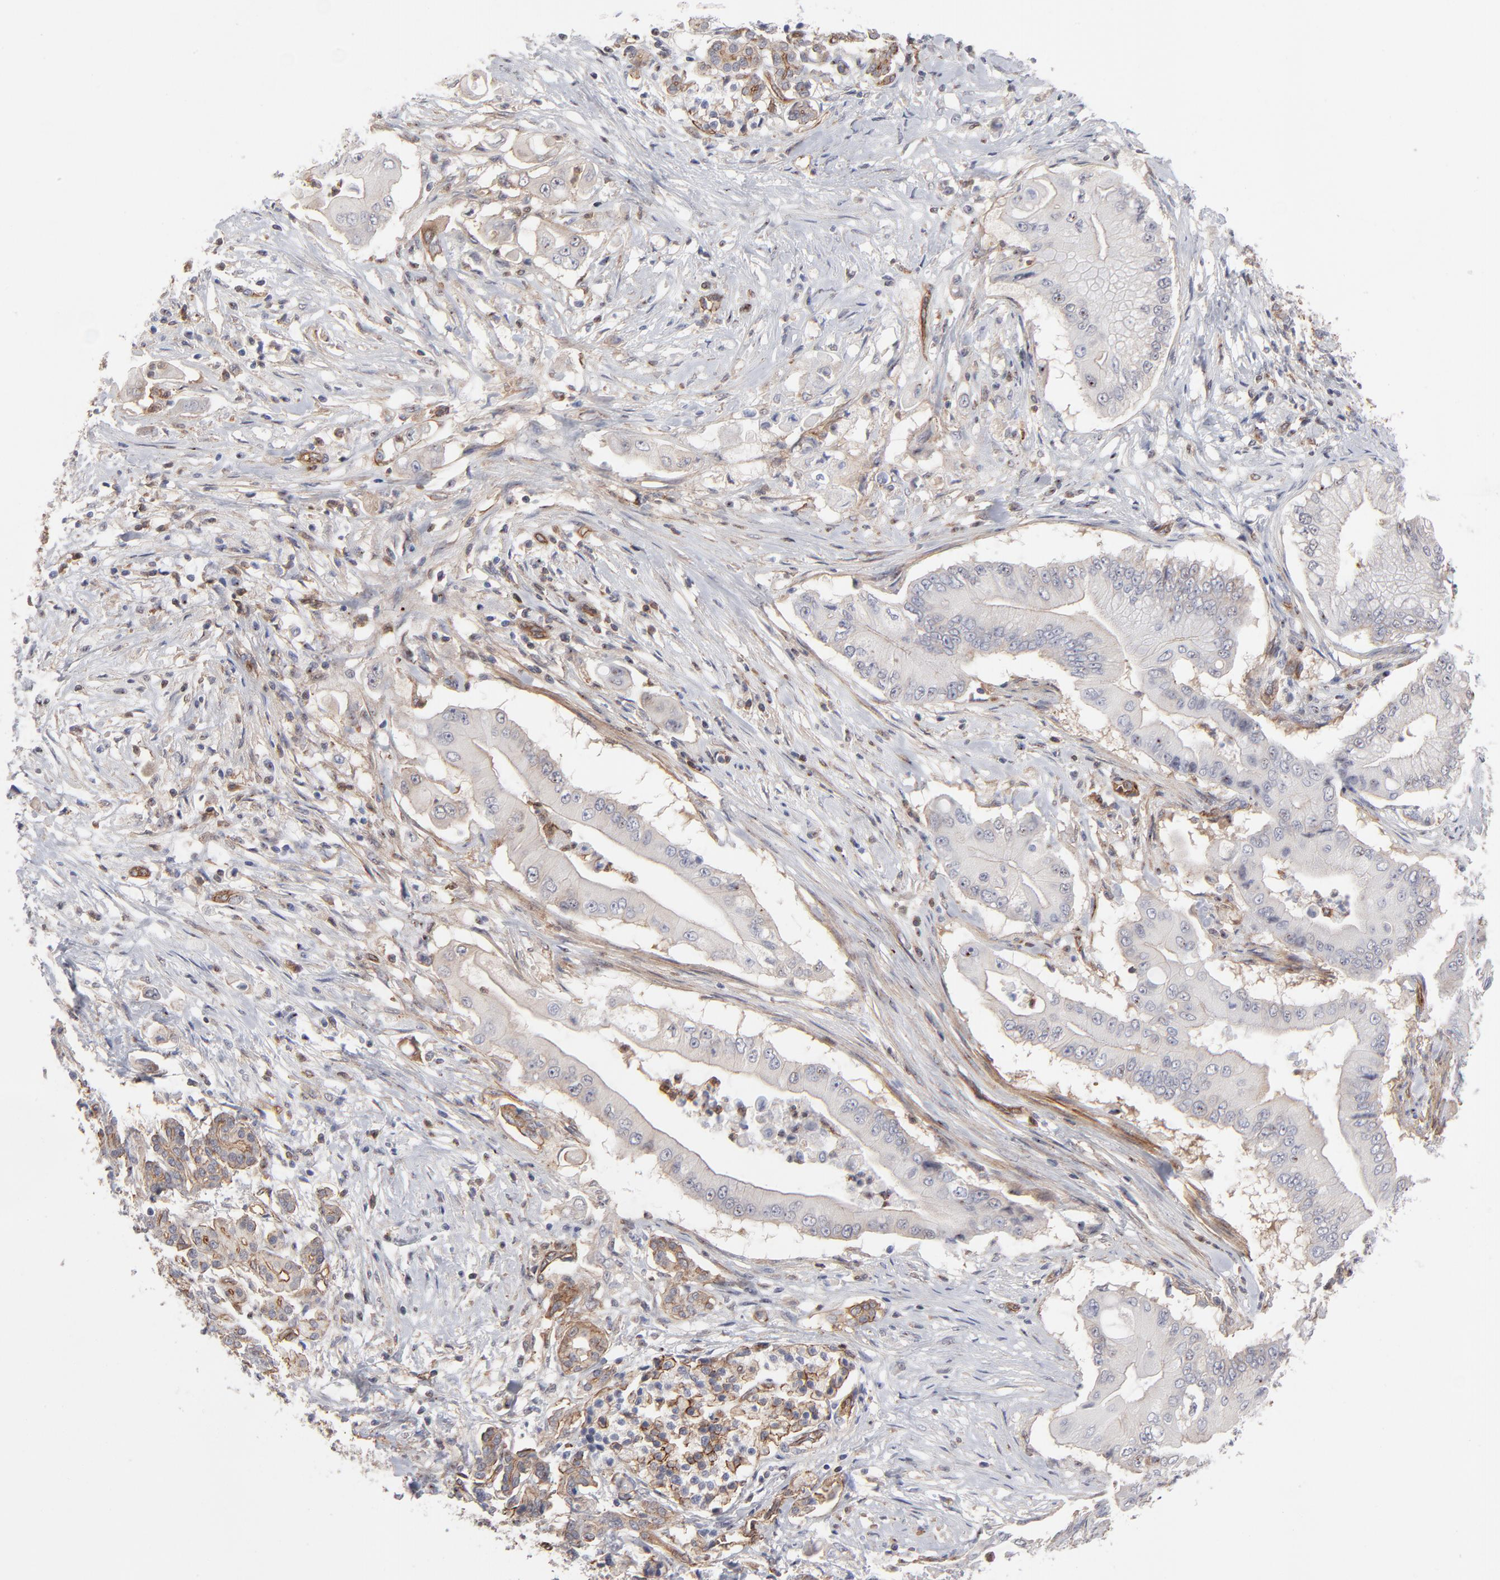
{"staining": {"intensity": "negative", "quantity": "none", "location": "none"}, "tissue": "pancreatic cancer", "cell_type": "Tumor cells", "image_type": "cancer", "snomed": [{"axis": "morphology", "description": "Adenocarcinoma, NOS"}, {"axis": "topography", "description": "Pancreas"}], "caption": "Protein analysis of pancreatic cancer (adenocarcinoma) displays no significant staining in tumor cells.", "gene": "PXN", "patient": {"sex": "male", "age": 62}}